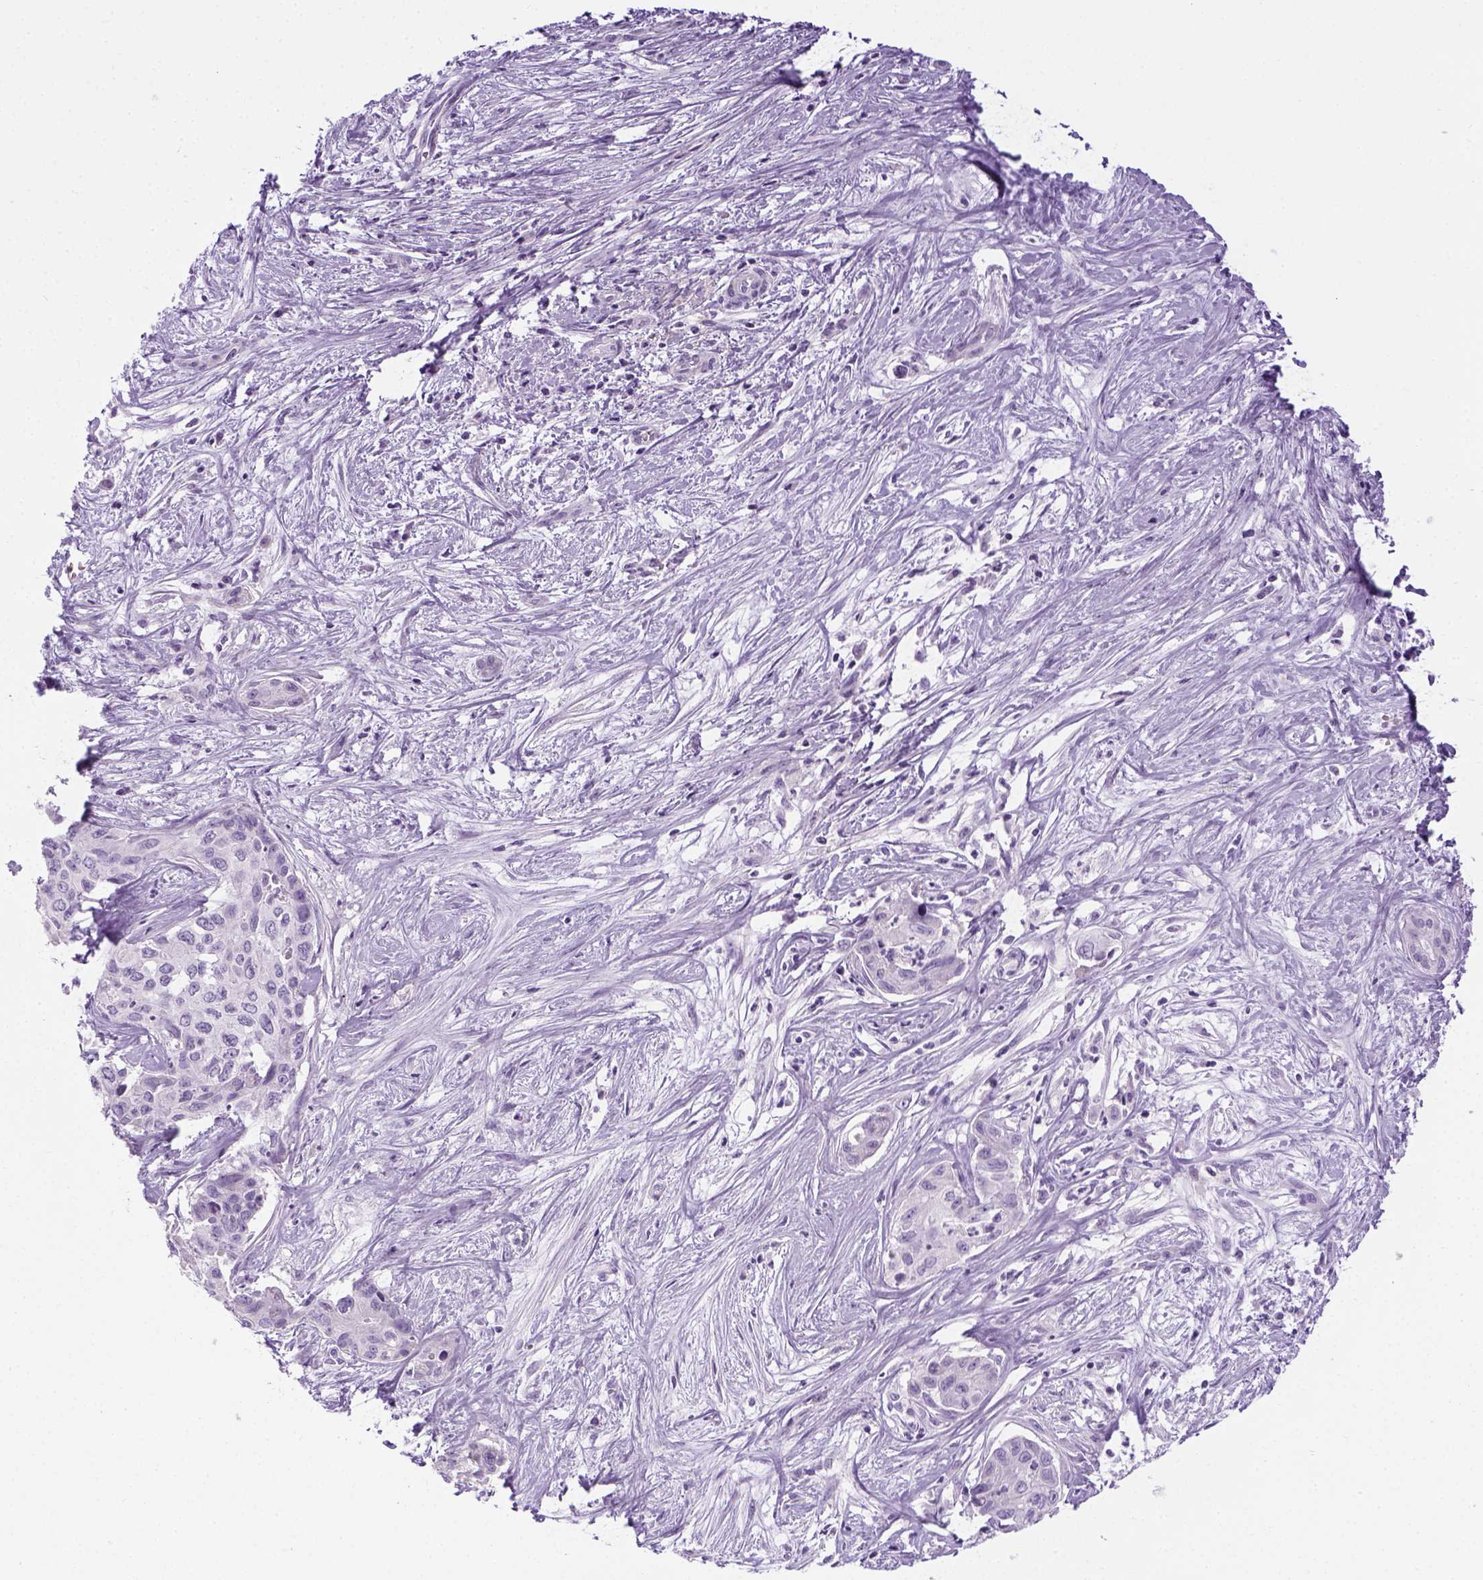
{"staining": {"intensity": "negative", "quantity": "none", "location": "none"}, "tissue": "liver cancer", "cell_type": "Tumor cells", "image_type": "cancer", "snomed": [{"axis": "morphology", "description": "Cholangiocarcinoma"}, {"axis": "topography", "description": "Liver"}], "caption": "Tumor cells are negative for brown protein staining in liver cancer.", "gene": "LGSN", "patient": {"sex": "female", "age": 65}}